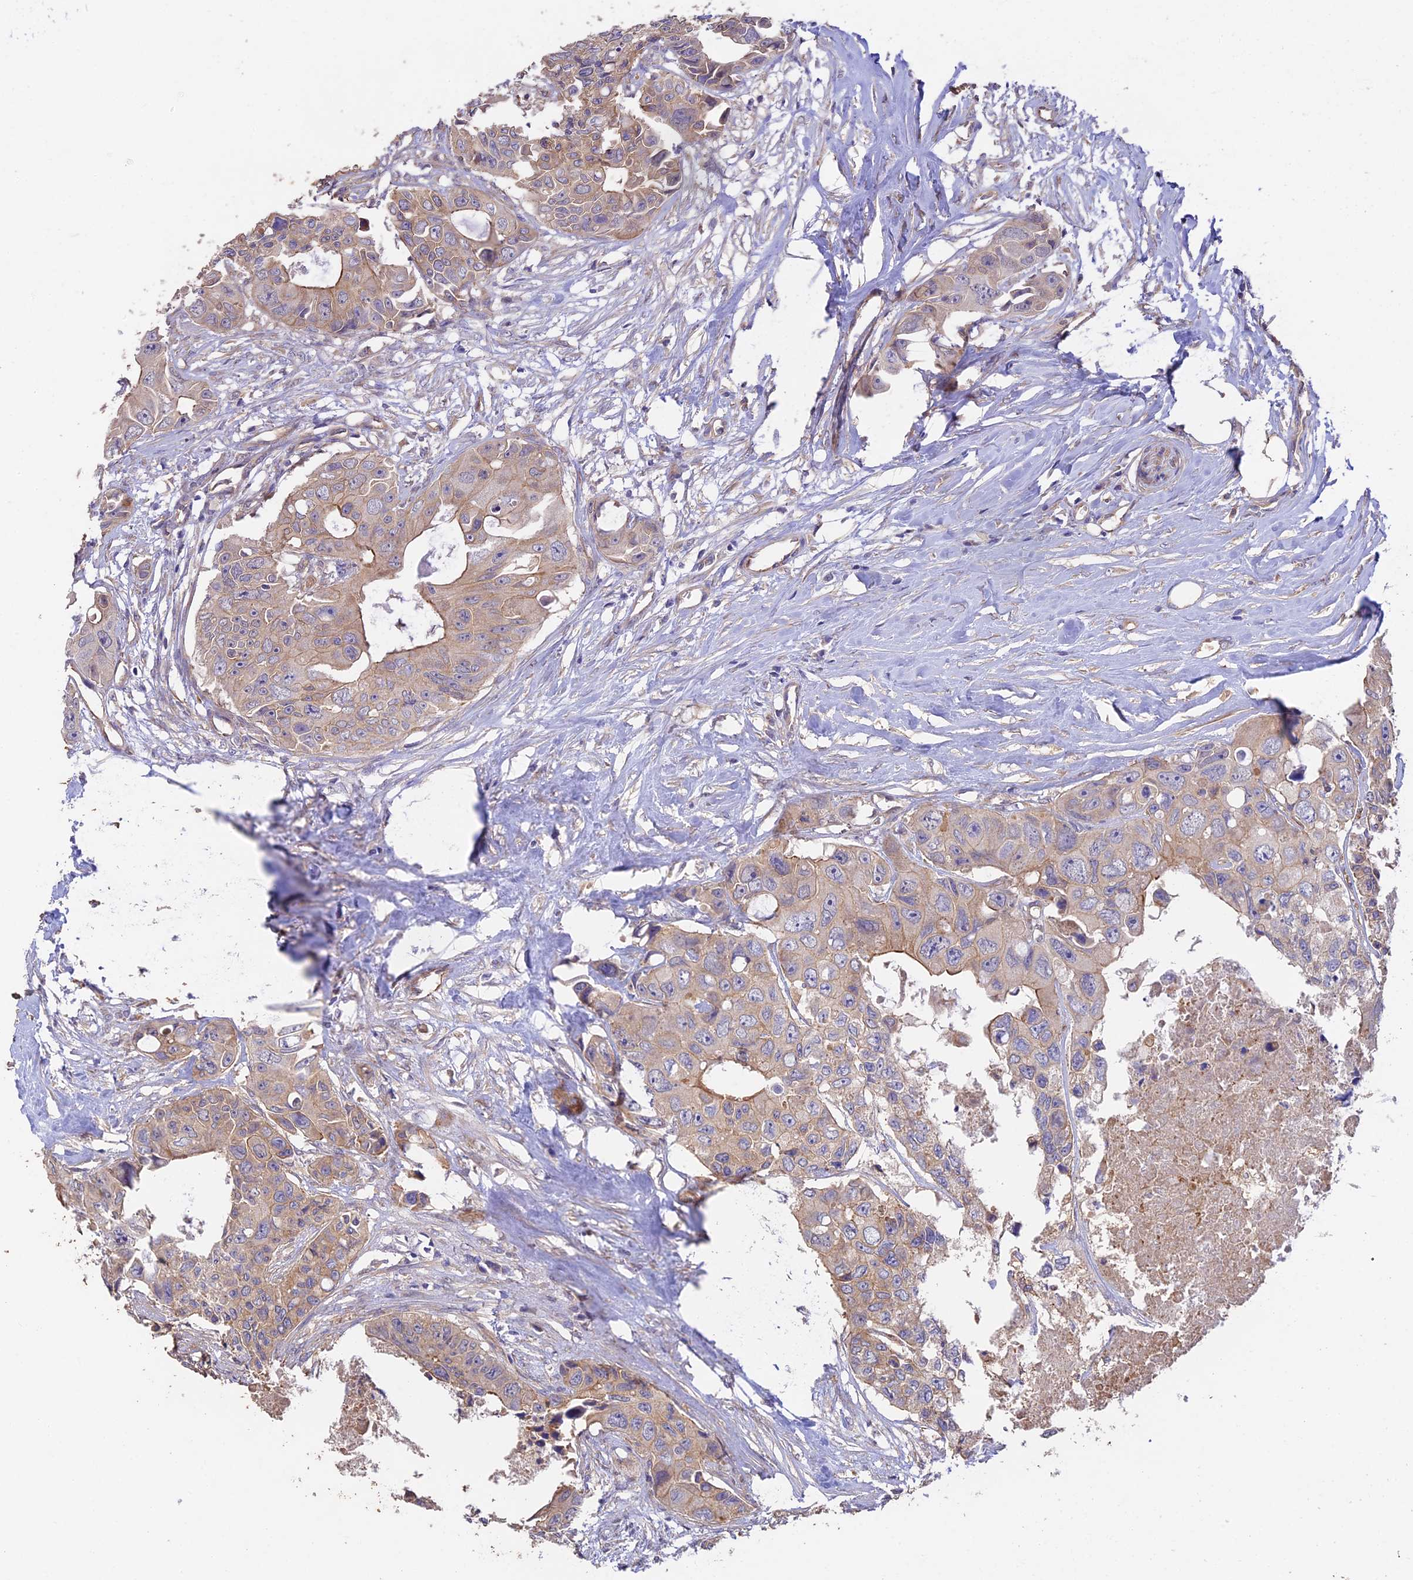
{"staining": {"intensity": "moderate", "quantity": "<25%", "location": "cytoplasmic/membranous"}, "tissue": "colorectal cancer", "cell_type": "Tumor cells", "image_type": "cancer", "snomed": [{"axis": "morphology", "description": "Adenocarcinoma, NOS"}, {"axis": "topography", "description": "Rectum"}], "caption": "Immunohistochemical staining of colorectal adenocarcinoma shows moderate cytoplasmic/membranous protein positivity in about <25% of tumor cells.", "gene": "MYO9A", "patient": {"sex": "male", "age": 87}}